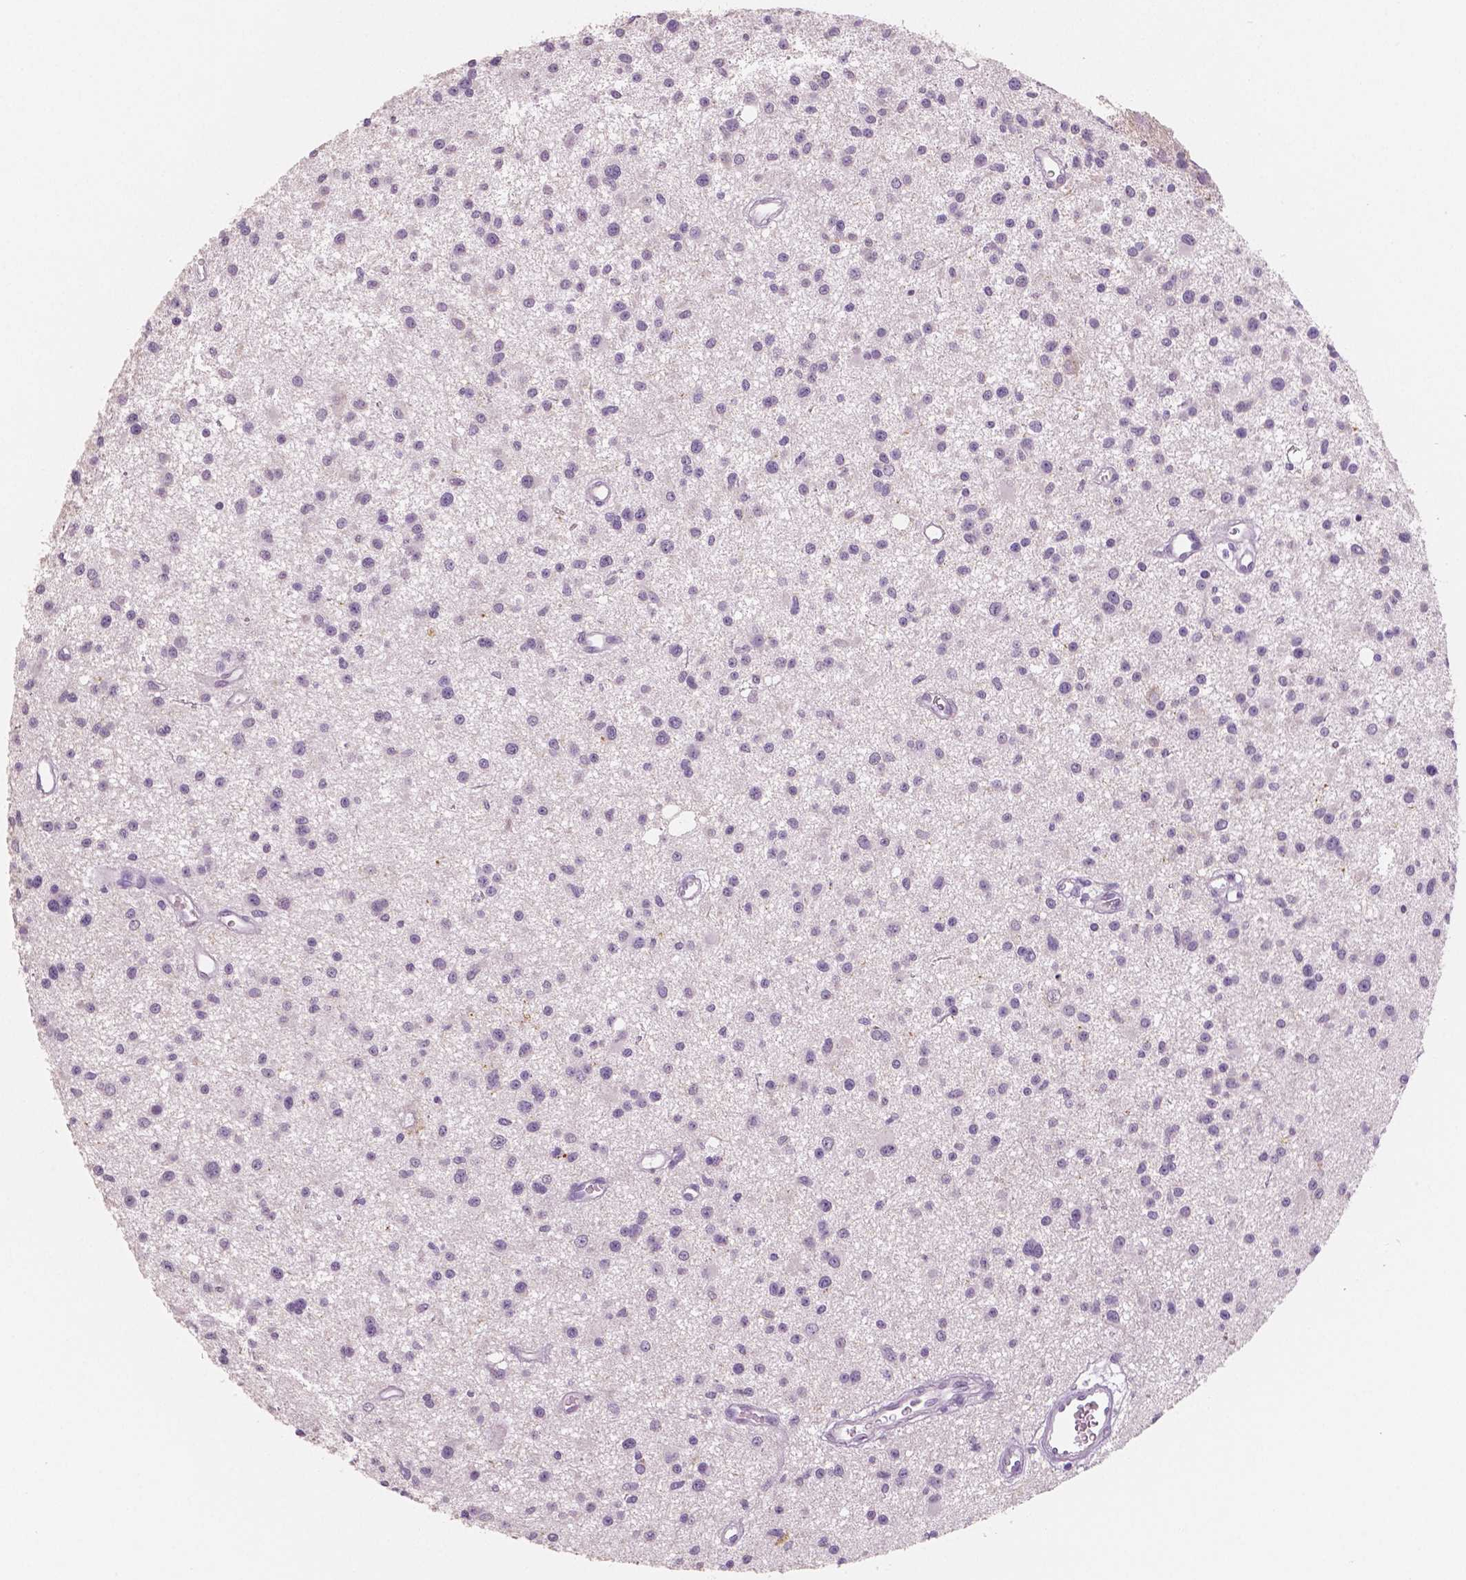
{"staining": {"intensity": "negative", "quantity": "none", "location": "none"}, "tissue": "glioma", "cell_type": "Tumor cells", "image_type": "cancer", "snomed": [{"axis": "morphology", "description": "Glioma, malignant, Low grade"}, {"axis": "topography", "description": "Brain"}], "caption": "Tumor cells are negative for brown protein staining in glioma. (DAB IHC visualized using brightfield microscopy, high magnification).", "gene": "NECAB2", "patient": {"sex": "male", "age": 43}}